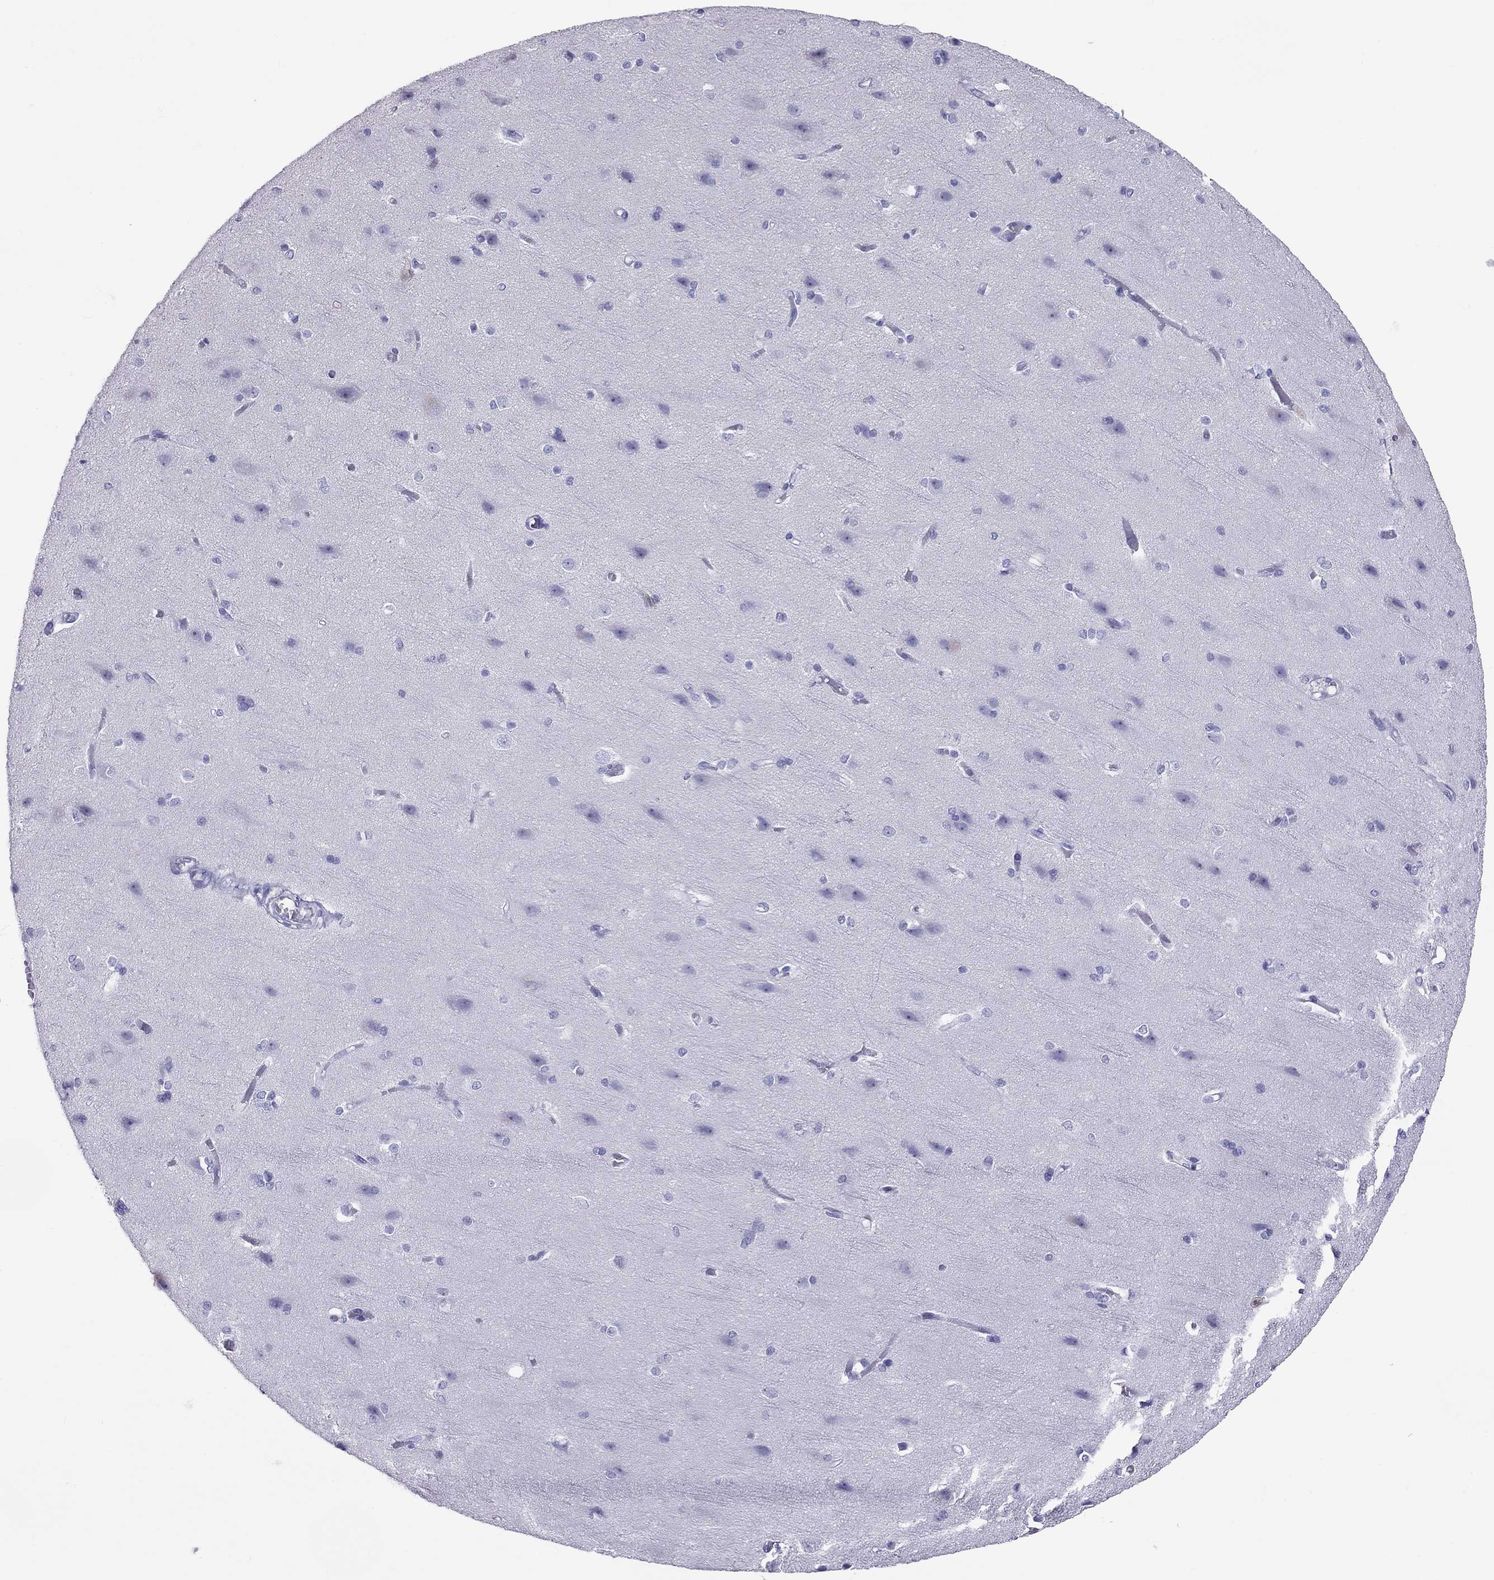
{"staining": {"intensity": "negative", "quantity": "none", "location": "none"}, "tissue": "cerebral cortex", "cell_type": "Endothelial cells", "image_type": "normal", "snomed": [{"axis": "morphology", "description": "Normal tissue, NOS"}, {"axis": "topography", "description": "Cerebral cortex"}], "caption": "A high-resolution micrograph shows IHC staining of normal cerebral cortex, which reveals no significant expression in endothelial cells.", "gene": "SLAMF1", "patient": {"sex": "male", "age": 37}}